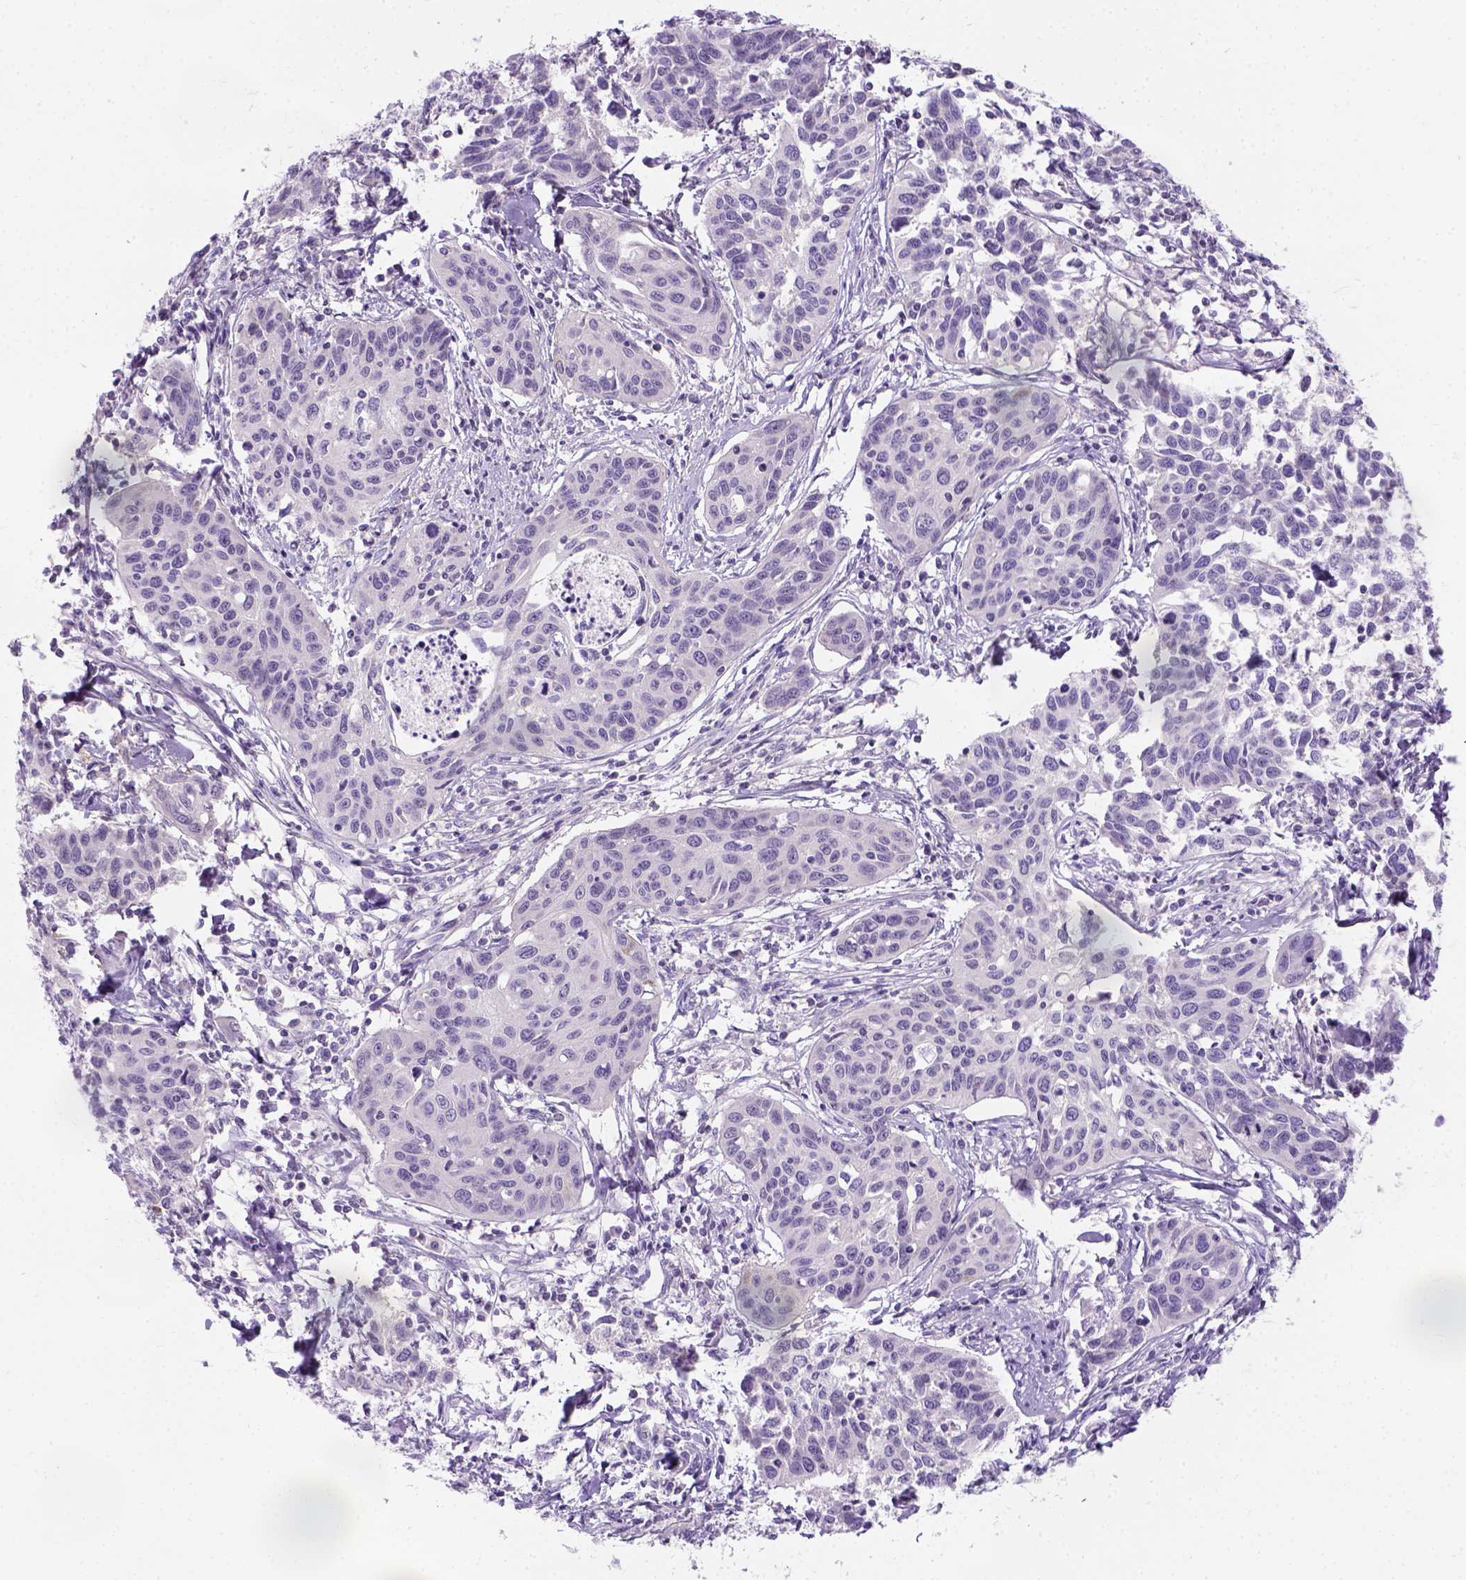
{"staining": {"intensity": "negative", "quantity": "none", "location": "none"}, "tissue": "cervical cancer", "cell_type": "Tumor cells", "image_type": "cancer", "snomed": [{"axis": "morphology", "description": "Squamous cell carcinoma, NOS"}, {"axis": "topography", "description": "Cervix"}], "caption": "This photomicrograph is of squamous cell carcinoma (cervical) stained with IHC to label a protein in brown with the nuclei are counter-stained blue. There is no positivity in tumor cells. (DAB IHC visualized using brightfield microscopy, high magnification).", "gene": "C20orf144", "patient": {"sex": "female", "age": 31}}